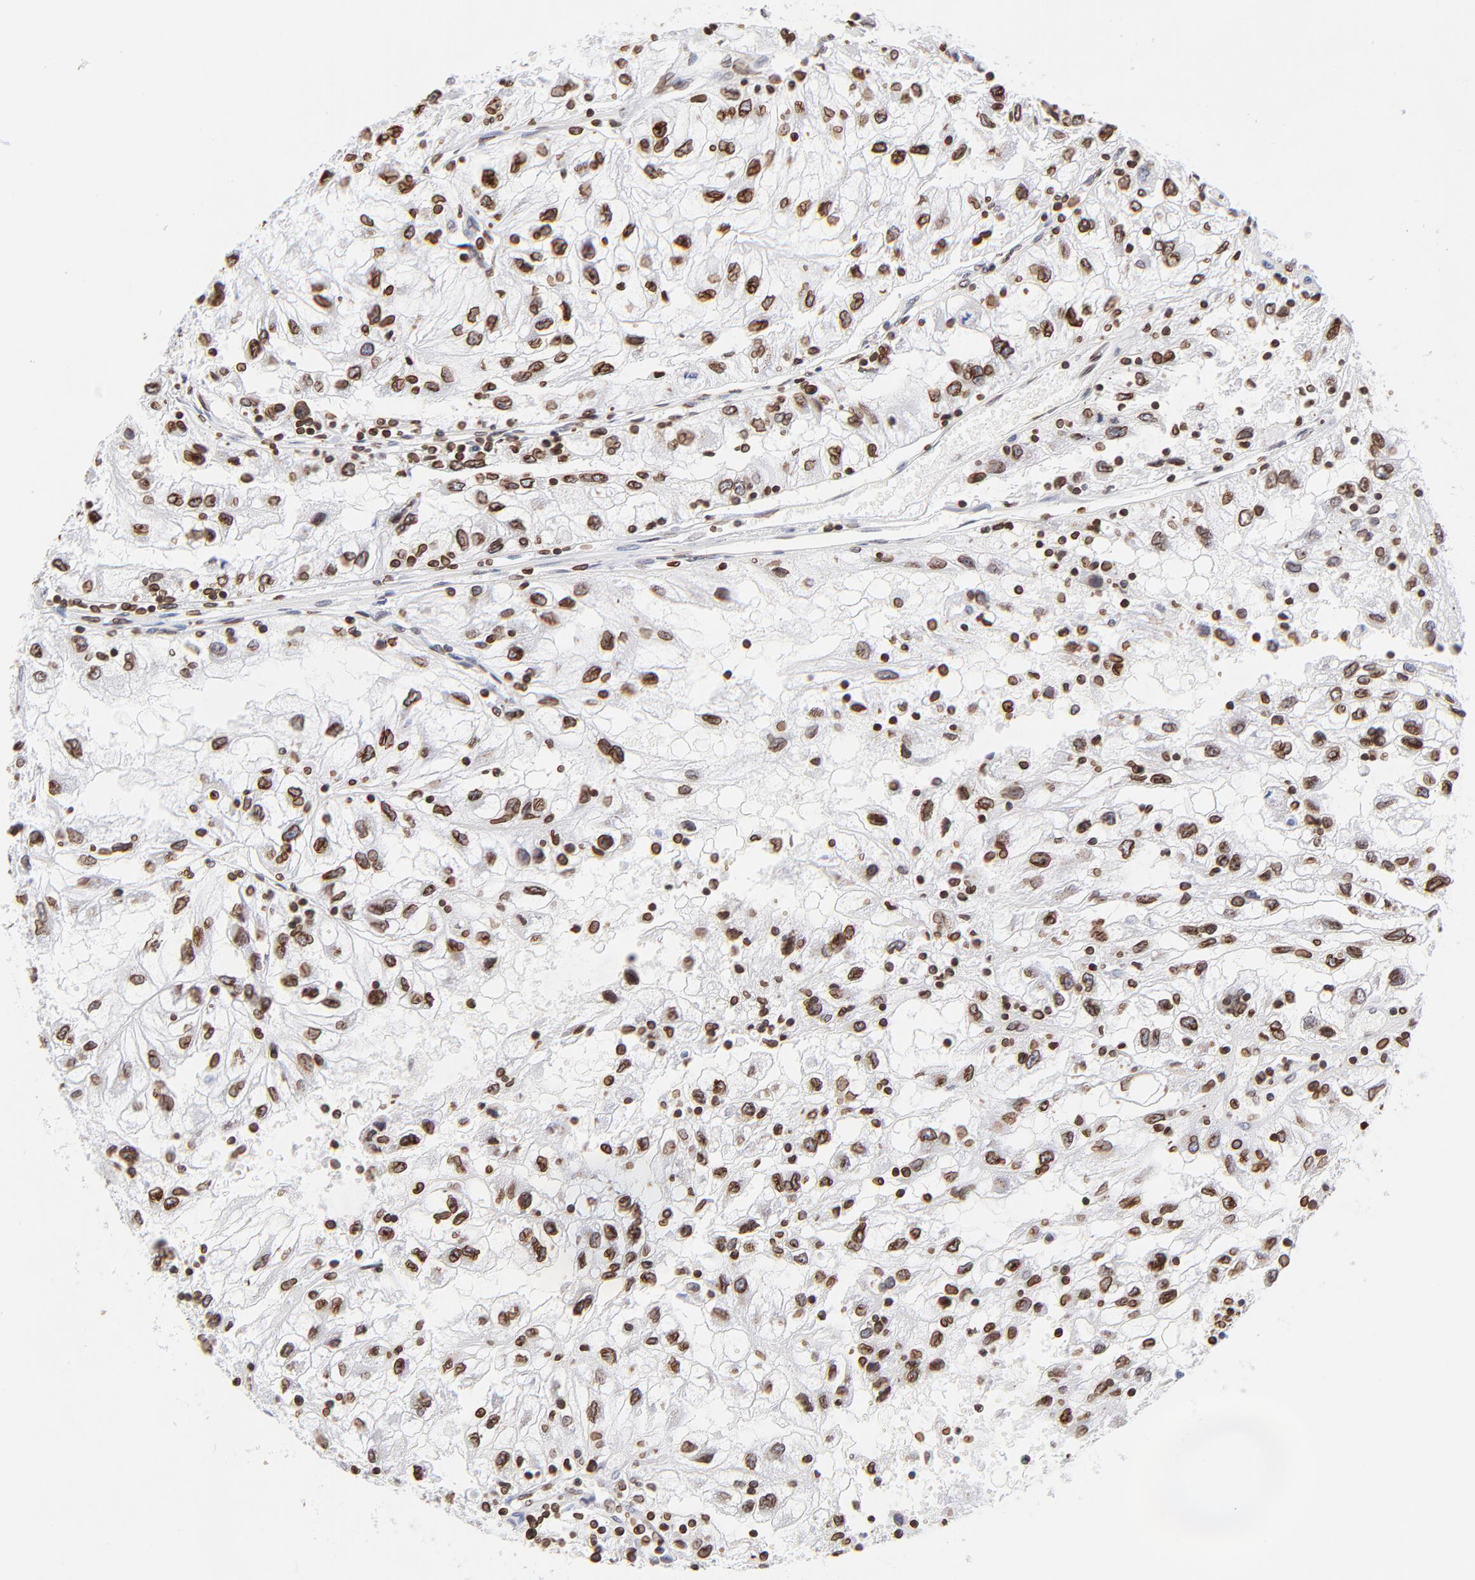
{"staining": {"intensity": "strong", "quantity": ">75%", "location": "cytoplasmic/membranous,nuclear"}, "tissue": "renal cancer", "cell_type": "Tumor cells", "image_type": "cancer", "snomed": [{"axis": "morphology", "description": "Normal tissue, NOS"}, {"axis": "morphology", "description": "Adenocarcinoma, NOS"}, {"axis": "topography", "description": "Kidney"}], "caption": "A high-resolution histopathology image shows immunohistochemistry (IHC) staining of adenocarcinoma (renal), which demonstrates strong cytoplasmic/membranous and nuclear expression in approximately >75% of tumor cells.", "gene": "THAP7", "patient": {"sex": "male", "age": 71}}